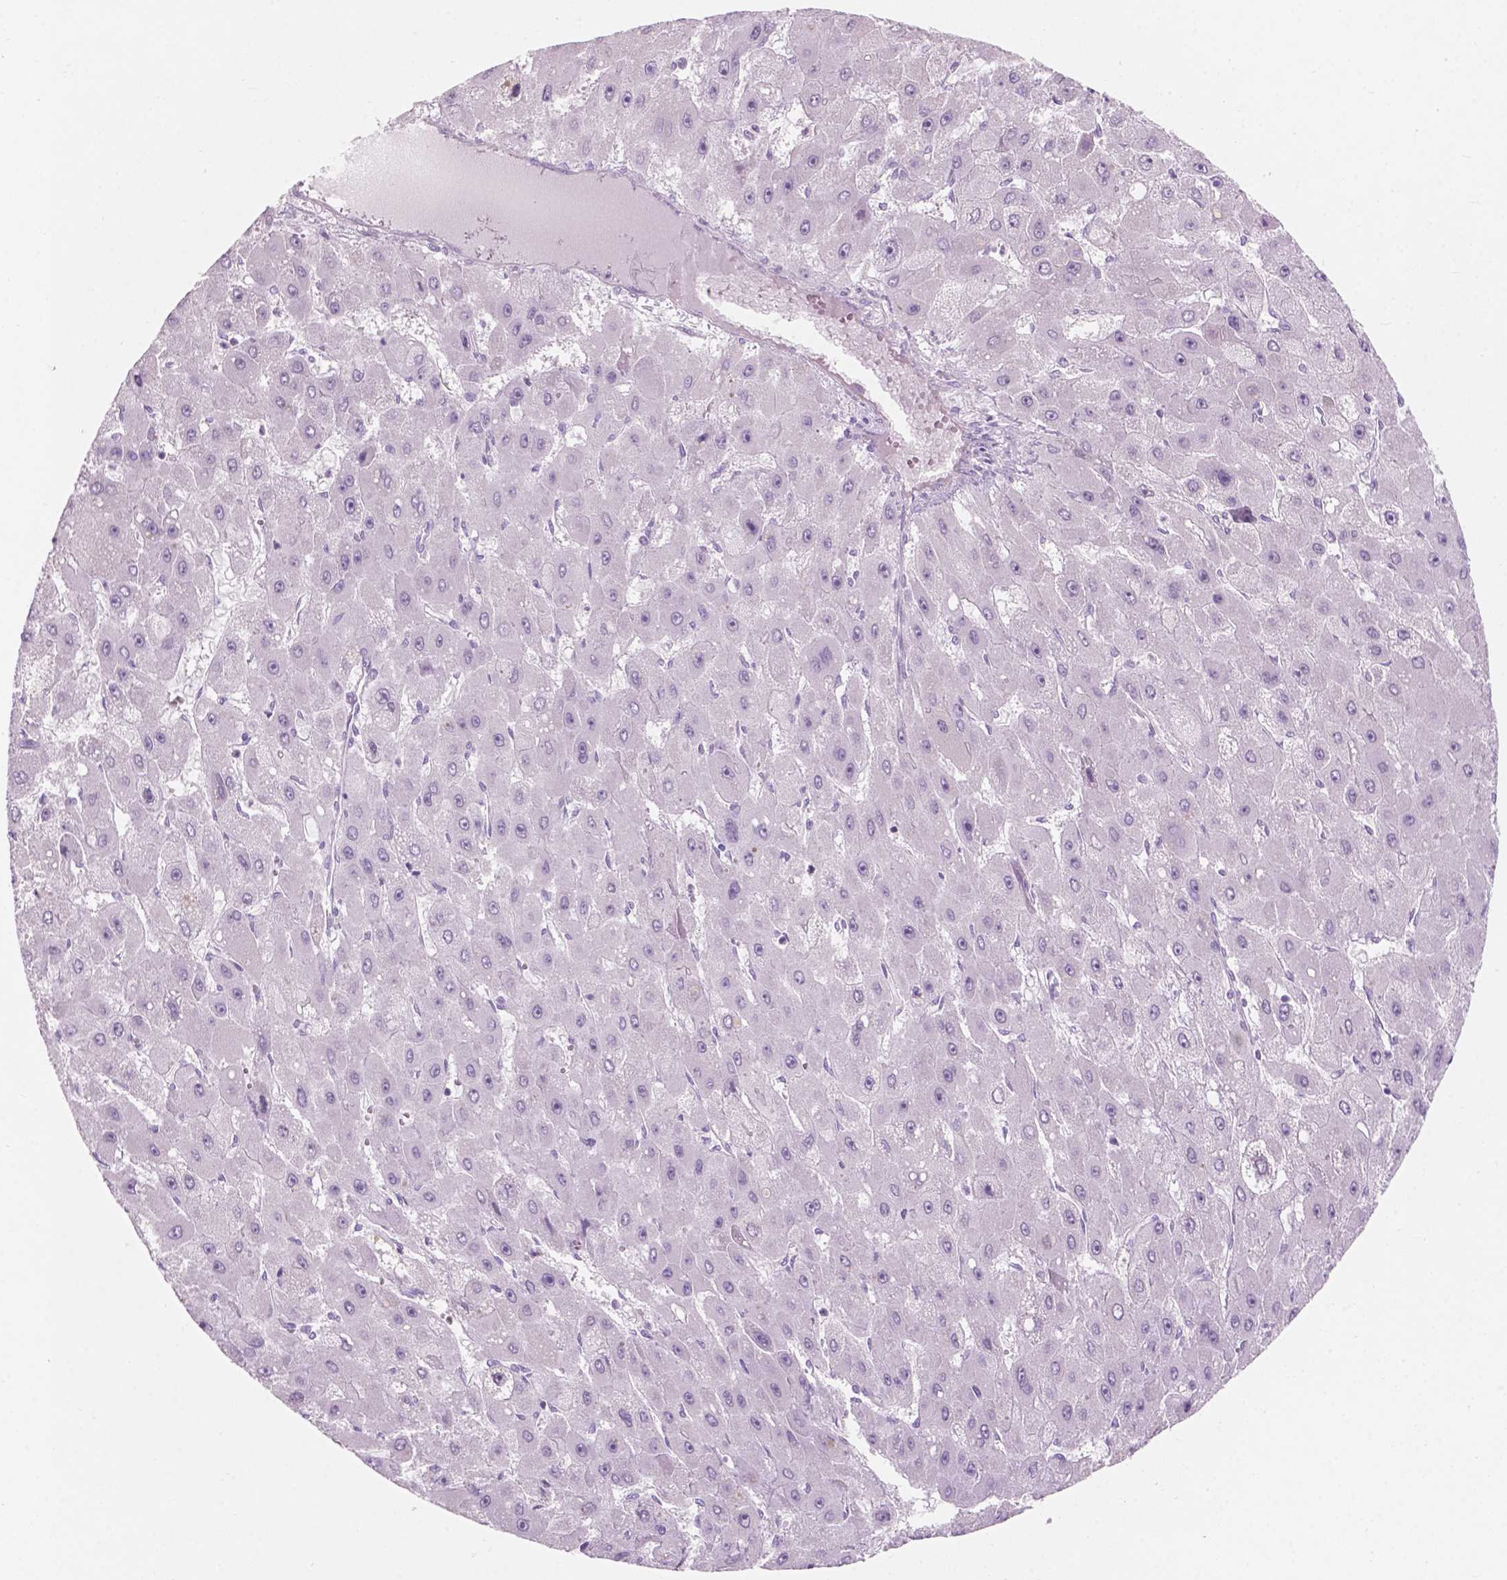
{"staining": {"intensity": "negative", "quantity": "none", "location": "none"}, "tissue": "liver cancer", "cell_type": "Tumor cells", "image_type": "cancer", "snomed": [{"axis": "morphology", "description": "Carcinoma, Hepatocellular, NOS"}, {"axis": "topography", "description": "Liver"}], "caption": "High magnification brightfield microscopy of liver cancer stained with DAB (3,3'-diaminobenzidine) (brown) and counterstained with hematoxylin (blue): tumor cells show no significant positivity.", "gene": "AWAT1", "patient": {"sex": "female", "age": 25}}